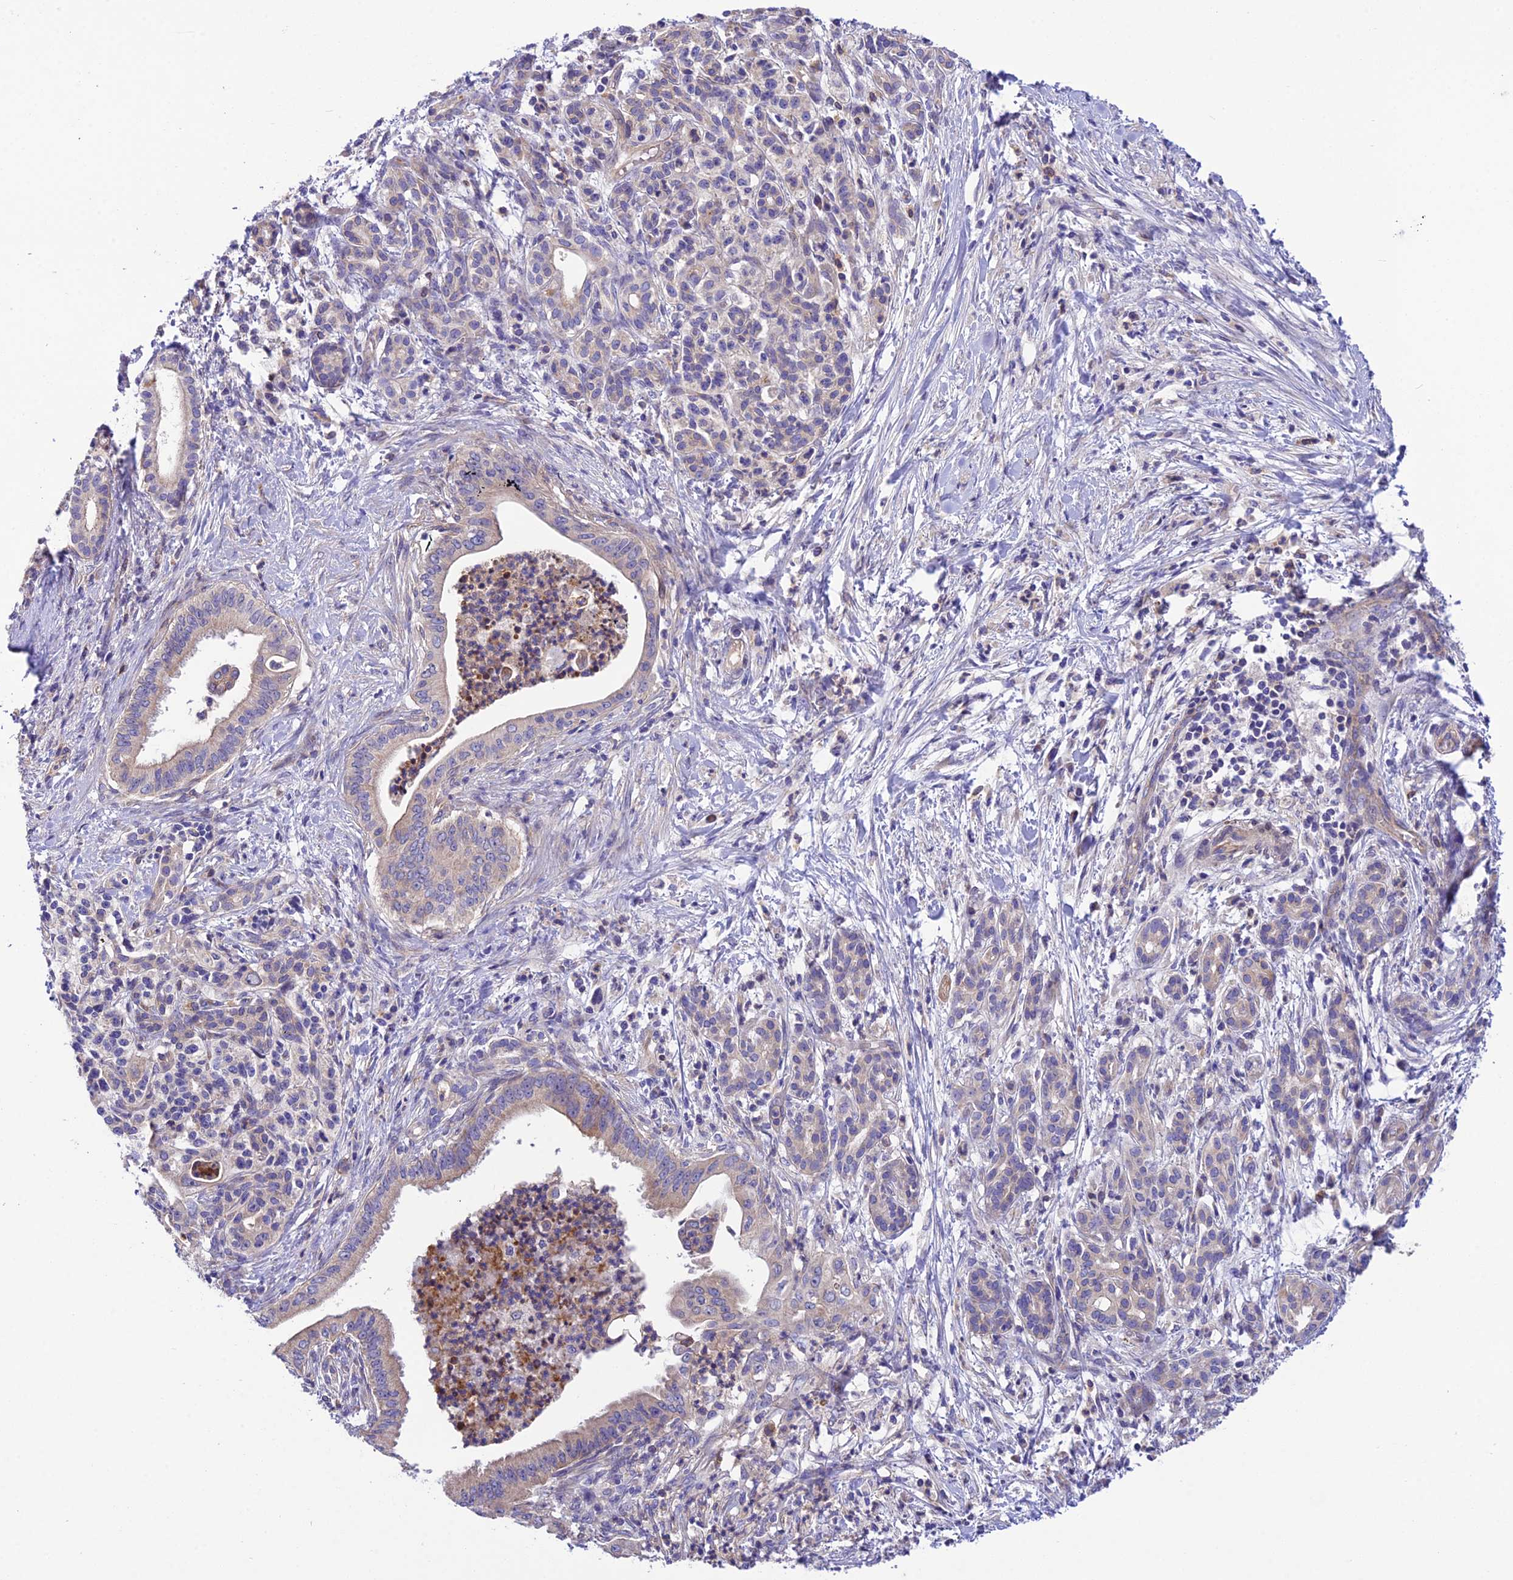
{"staining": {"intensity": "weak", "quantity": "<25%", "location": "cytoplasmic/membranous"}, "tissue": "pancreatic cancer", "cell_type": "Tumor cells", "image_type": "cancer", "snomed": [{"axis": "morphology", "description": "Adenocarcinoma, NOS"}, {"axis": "topography", "description": "Pancreas"}], "caption": "Immunohistochemistry (IHC) of human adenocarcinoma (pancreatic) demonstrates no staining in tumor cells.", "gene": "TRIM43B", "patient": {"sex": "male", "age": 58}}